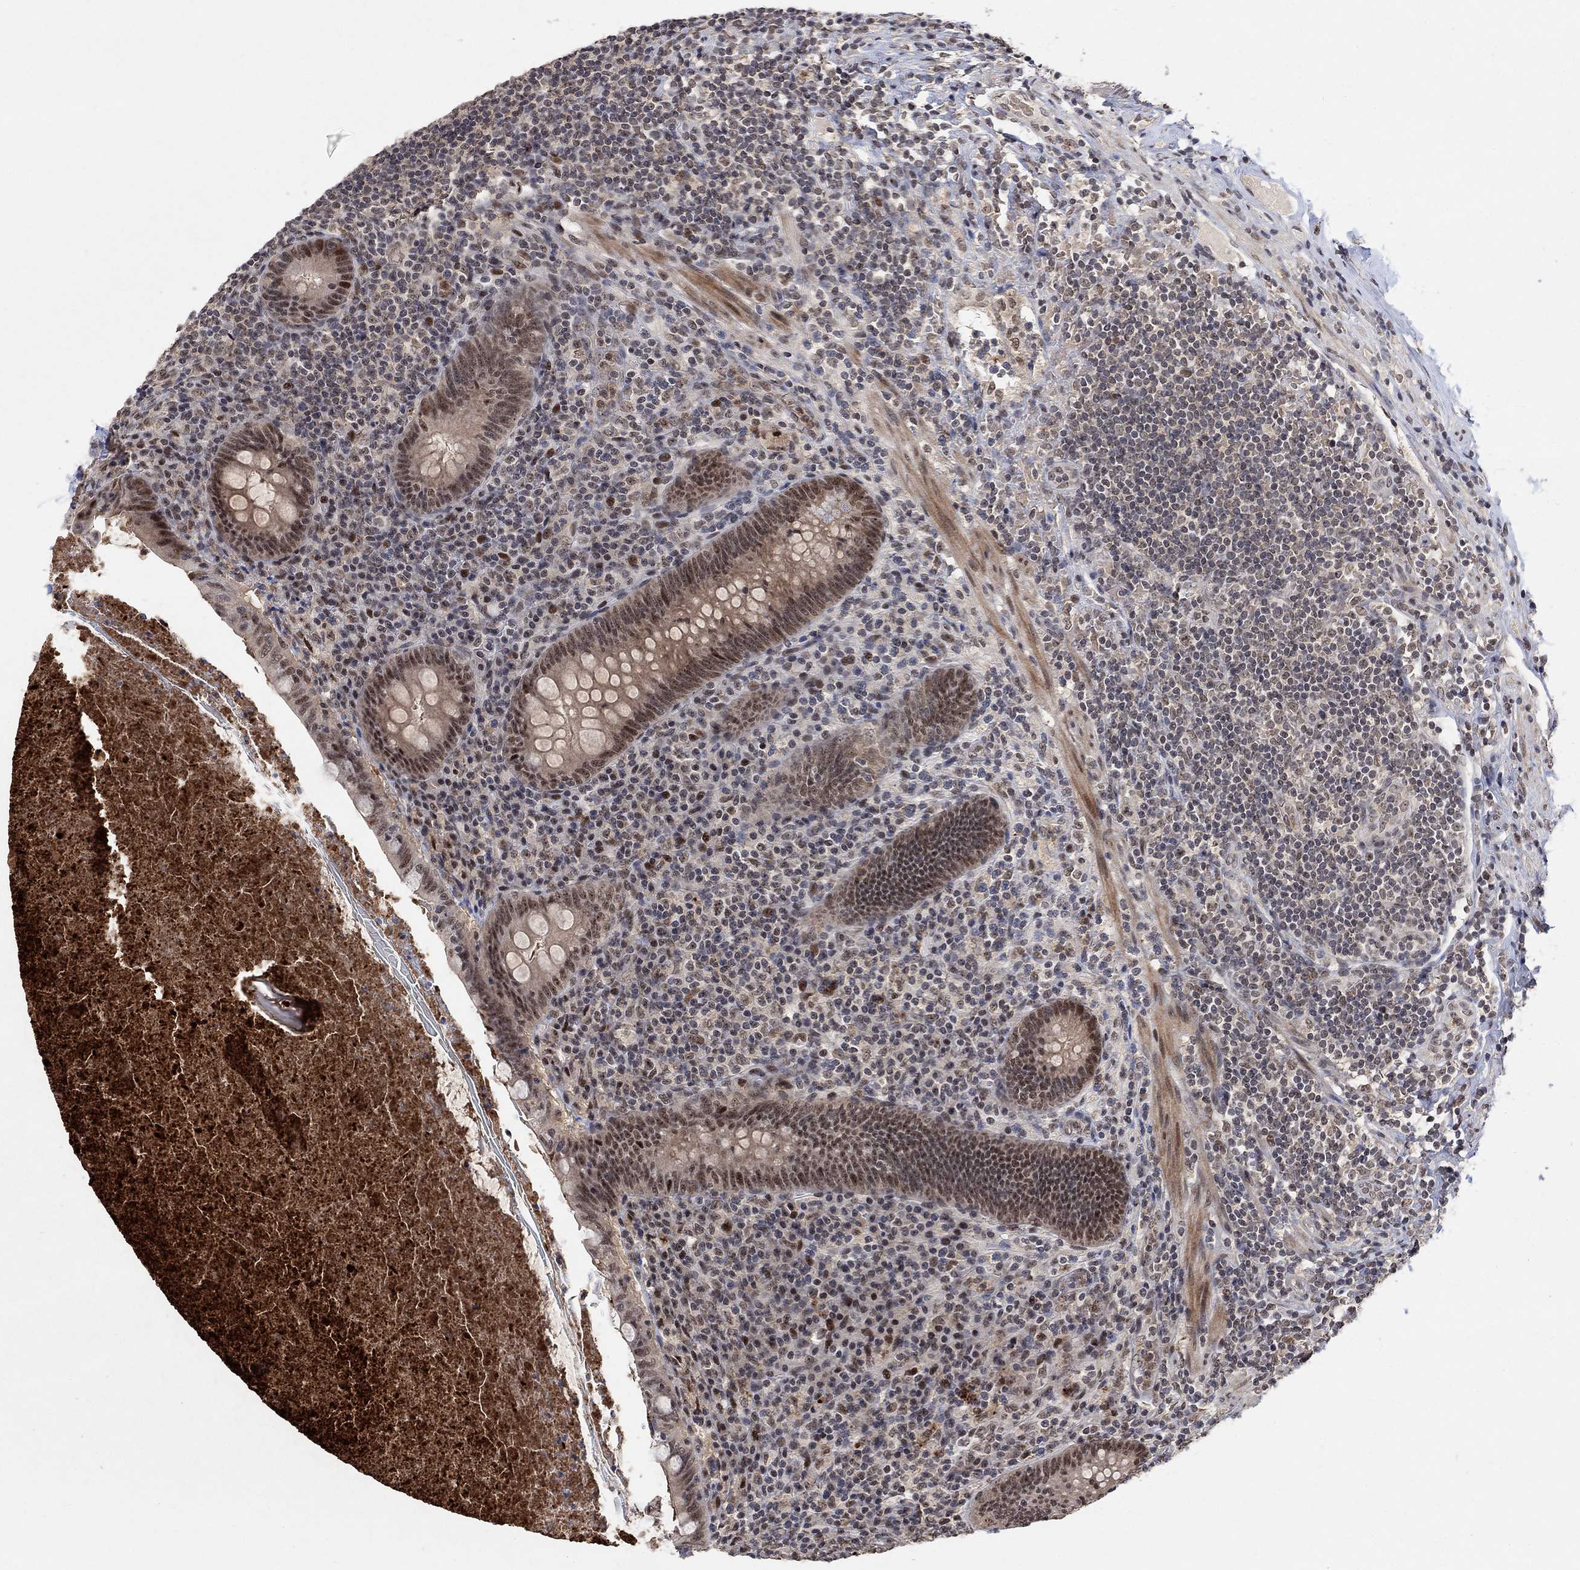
{"staining": {"intensity": "moderate", "quantity": "25%-75%", "location": "nuclear"}, "tissue": "appendix", "cell_type": "Glandular cells", "image_type": "normal", "snomed": [{"axis": "morphology", "description": "Normal tissue, NOS"}, {"axis": "topography", "description": "Appendix"}], "caption": "Immunohistochemical staining of benign human appendix reveals medium levels of moderate nuclear staining in about 25%-75% of glandular cells.", "gene": "E4F1", "patient": {"sex": "male", "age": 47}}